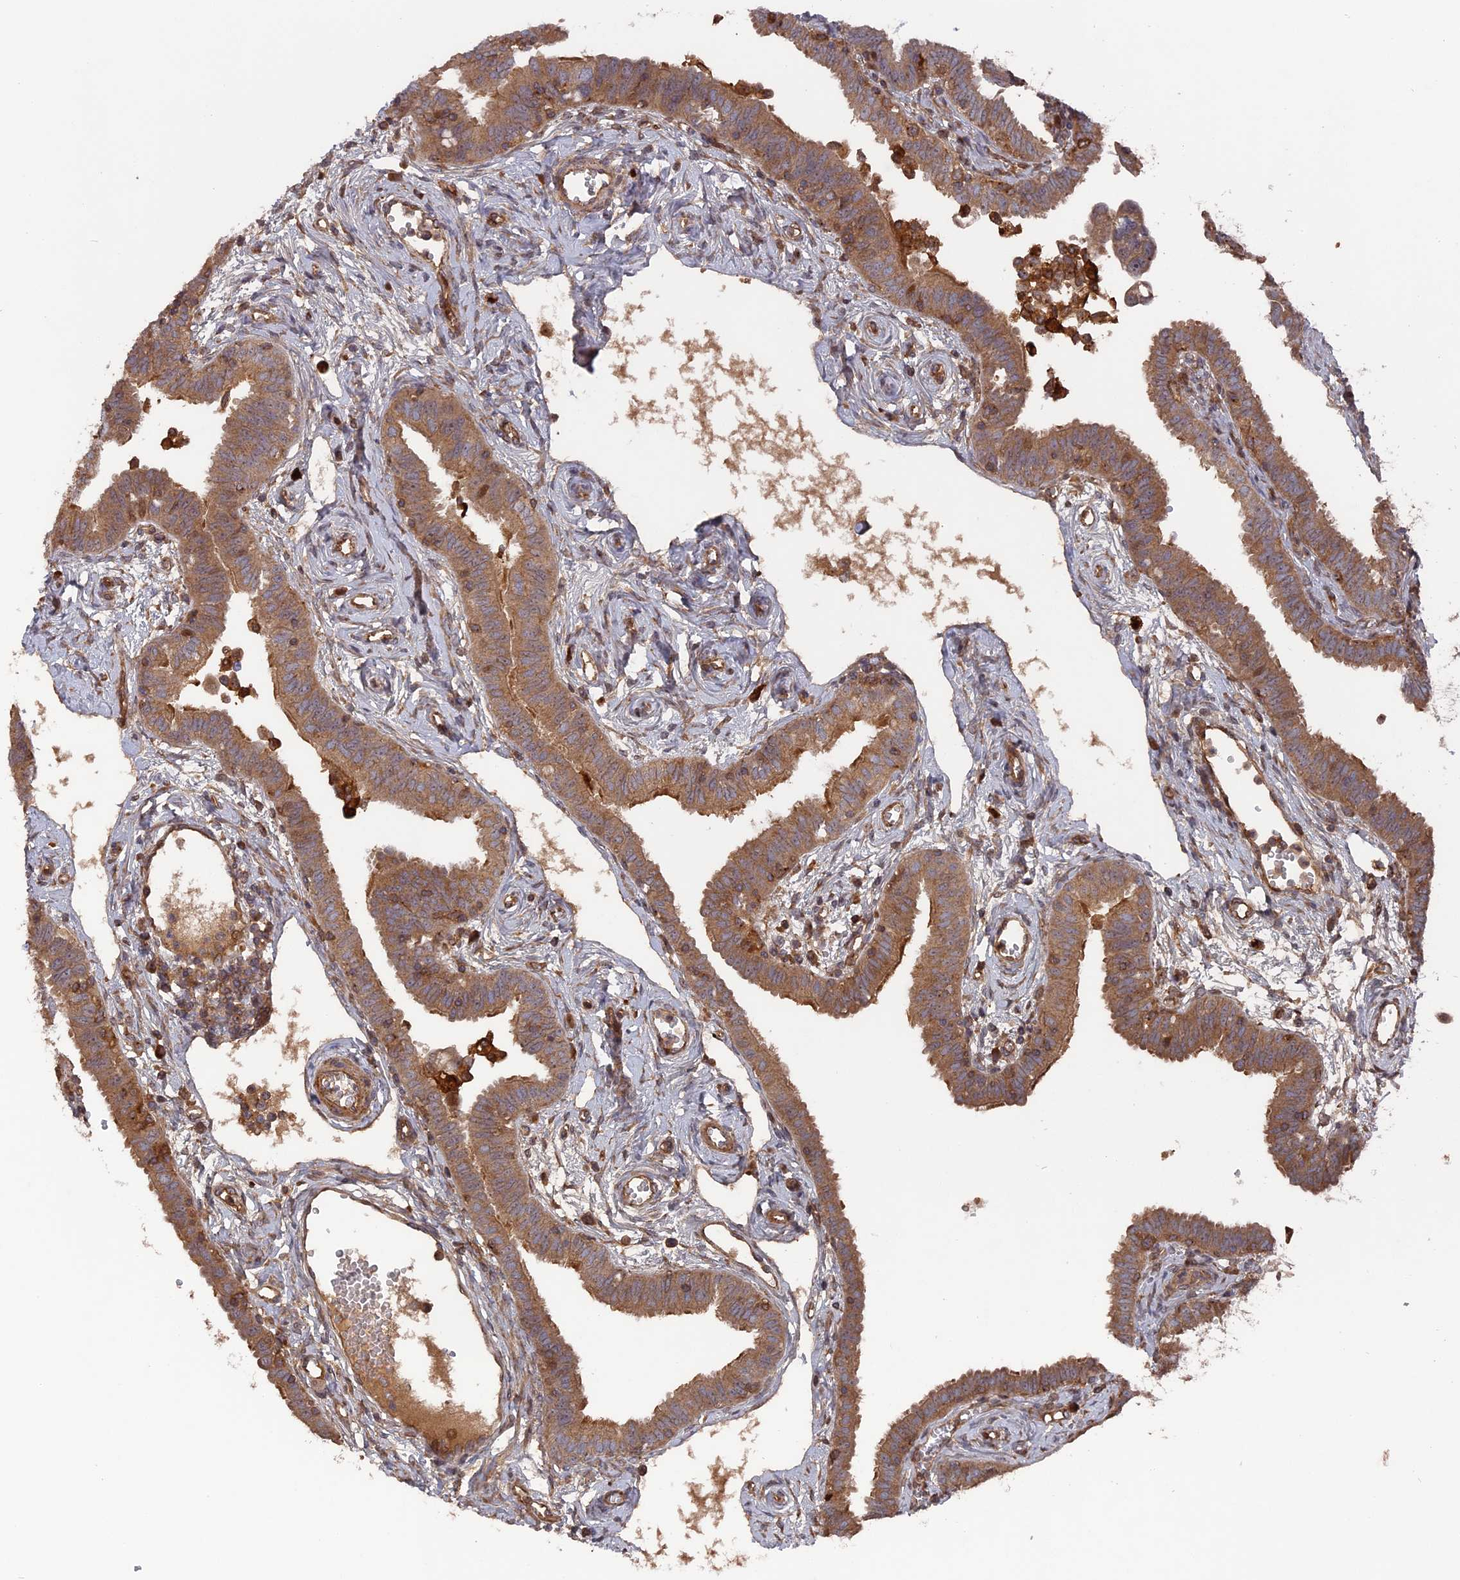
{"staining": {"intensity": "moderate", "quantity": ">75%", "location": "cytoplasmic/membranous"}, "tissue": "fallopian tube", "cell_type": "Glandular cells", "image_type": "normal", "snomed": [{"axis": "morphology", "description": "Normal tissue, NOS"}, {"axis": "morphology", "description": "Carcinoma, NOS"}, {"axis": "topography", "description": "Fallopian tube"}, {"axis": "topography", "description": "Ovary"}], "caption": "Protein expression analysis of unremarkable human fallopian tube reveals moderate cytoplasmic/membranous positivity in approximately >75% of glandular cells. (Stains: DAB in brown, nuclei in blue, Microscopy: brightfield microscopy at high magnification).", "gene": "DEF8", "patient": {"sex": "female", "age": 59}}